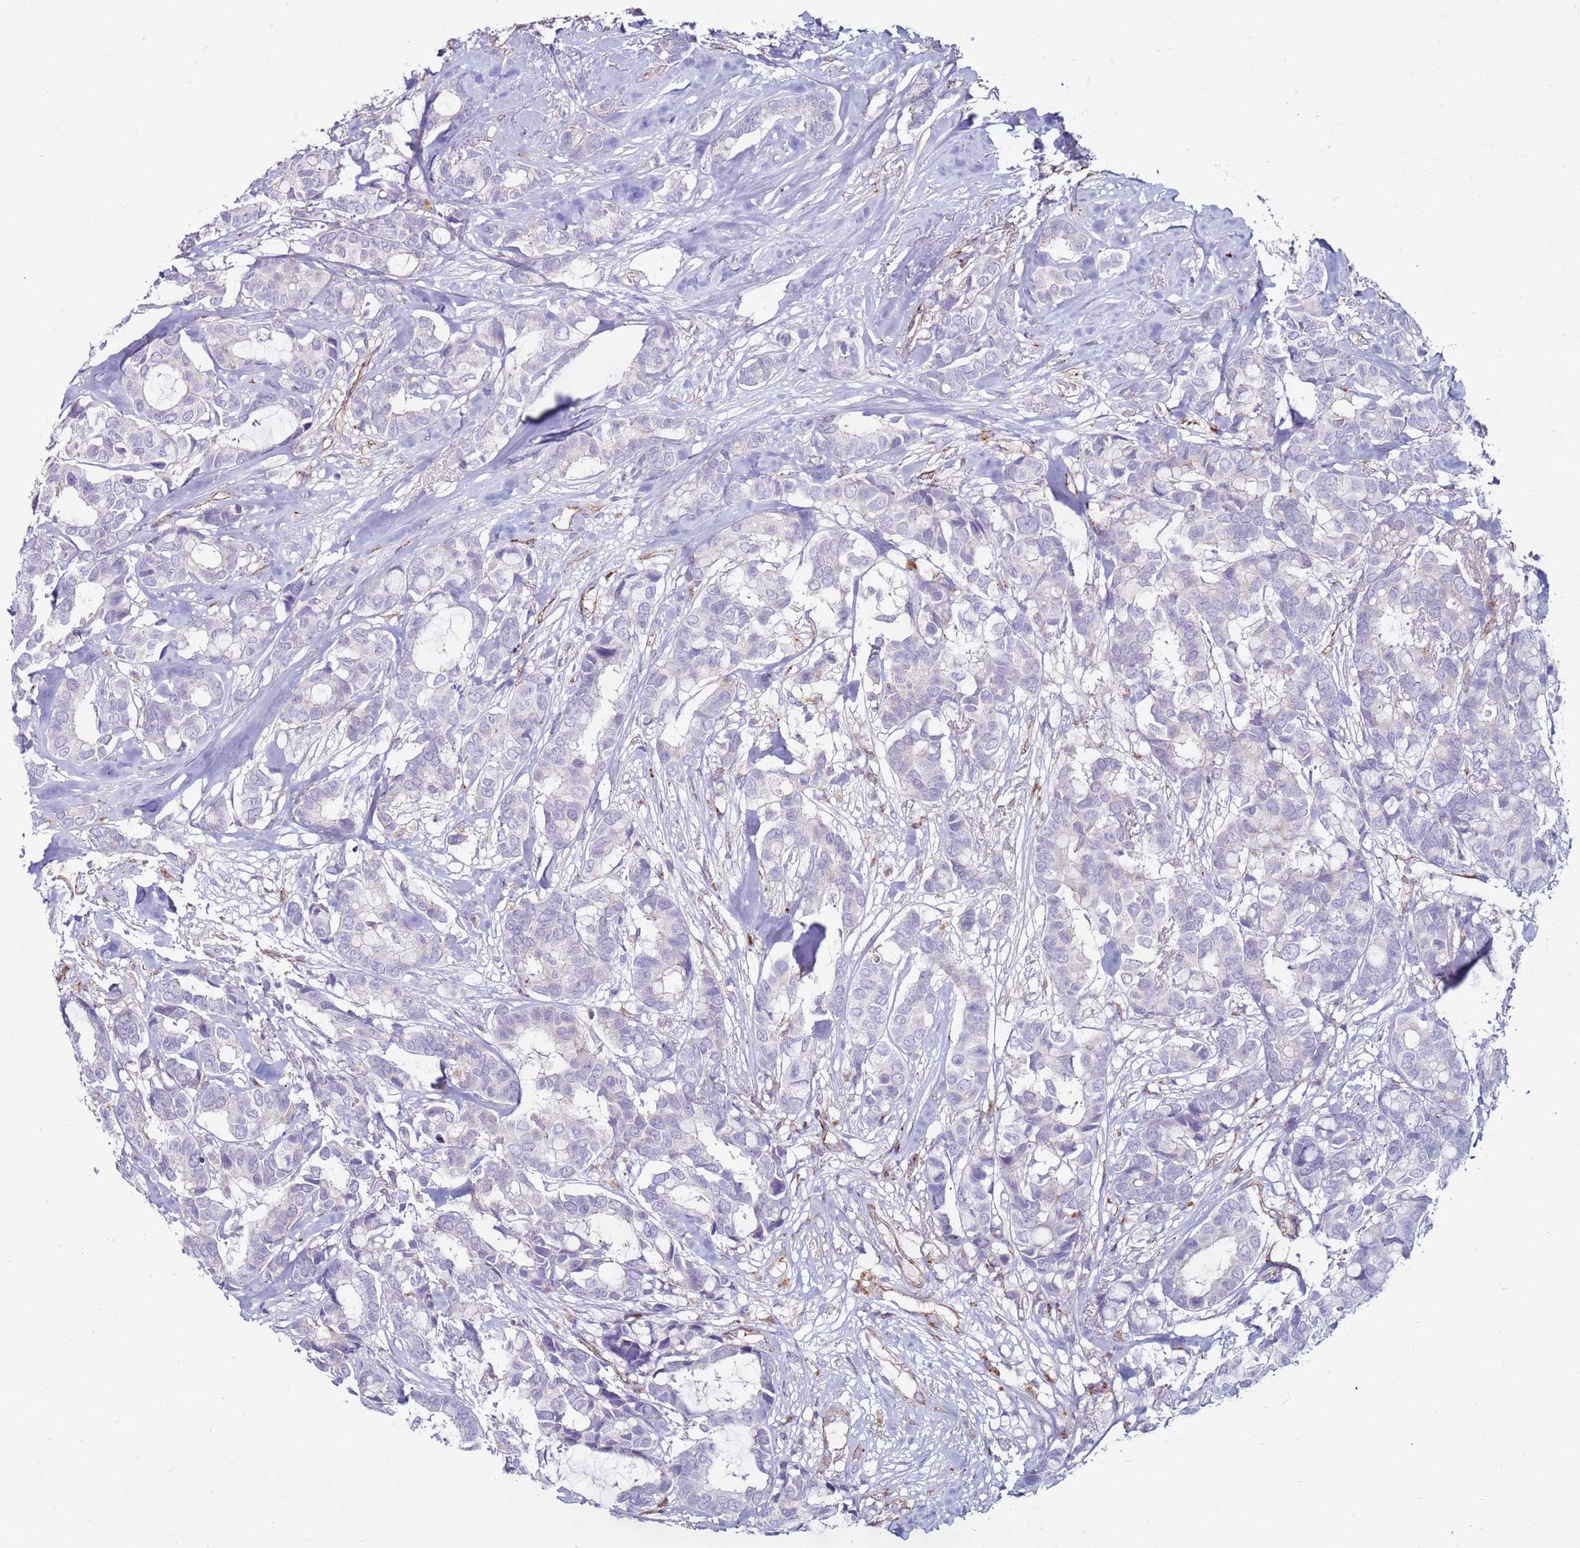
{"staining": {"intensity": "negative", "quantity": "none", "location": "none"}, "tissue": "breast cancer", "cell_type": "Tumor cells", "image_type": "cancer", "snomed": [{"axis": "morphology", "description": "Duct carcinoma"}, {"axis": "topography", "description": "Breast"}], "caption": "There is no significant positivity in tumor cells of breast cancer (infiltrating ductal carcinoma).", "gene": "CLEC4M", "patient": {"sex": "female", "age": 87}}